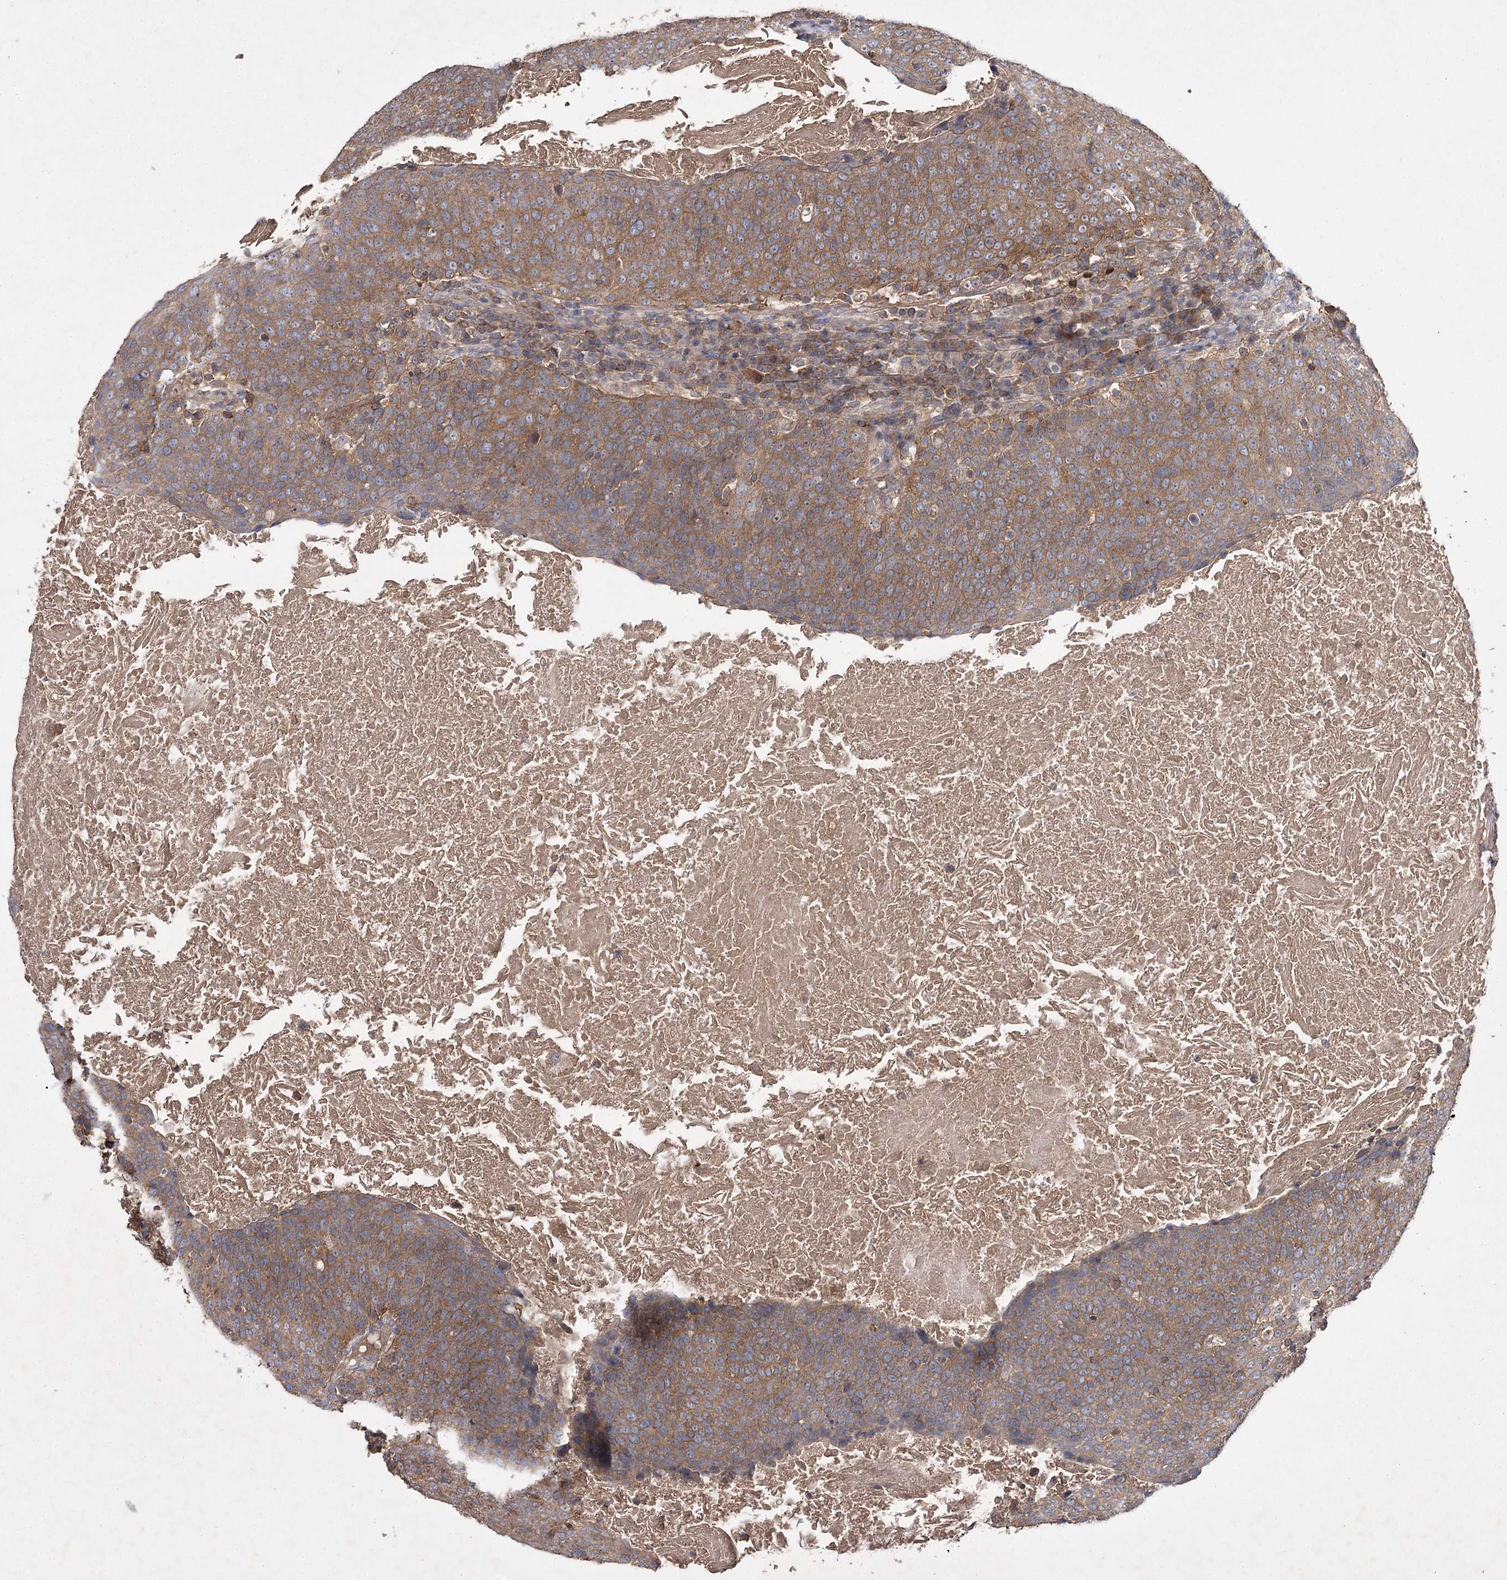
{"staining": {"intensity": "moderate", "quantity": ">75%", "location": "cytoplasmic/membranous"}, "tissue": "head and neck cancer", "cell_type": "Tumor cells", "image_type": "cancer", "snomed": [{"axis": "morphology", "description": "Squamous cell carcinoma, NOS"}, {"axis": "morphology", "description": "Squamous cell carcinoma, metastatic, NOS"}, {"axis": "topography", "description": "Lymph node"}, {"axis": "topography", "description": "Head-Neck"}], "caption": "Human metastatic squamous cell carcinoma (head and neck) stained with a protein marker exhibits moderate staining in tumor cells.", "gene": "BCR", "patient": {"sex": "male", "age": 62}}